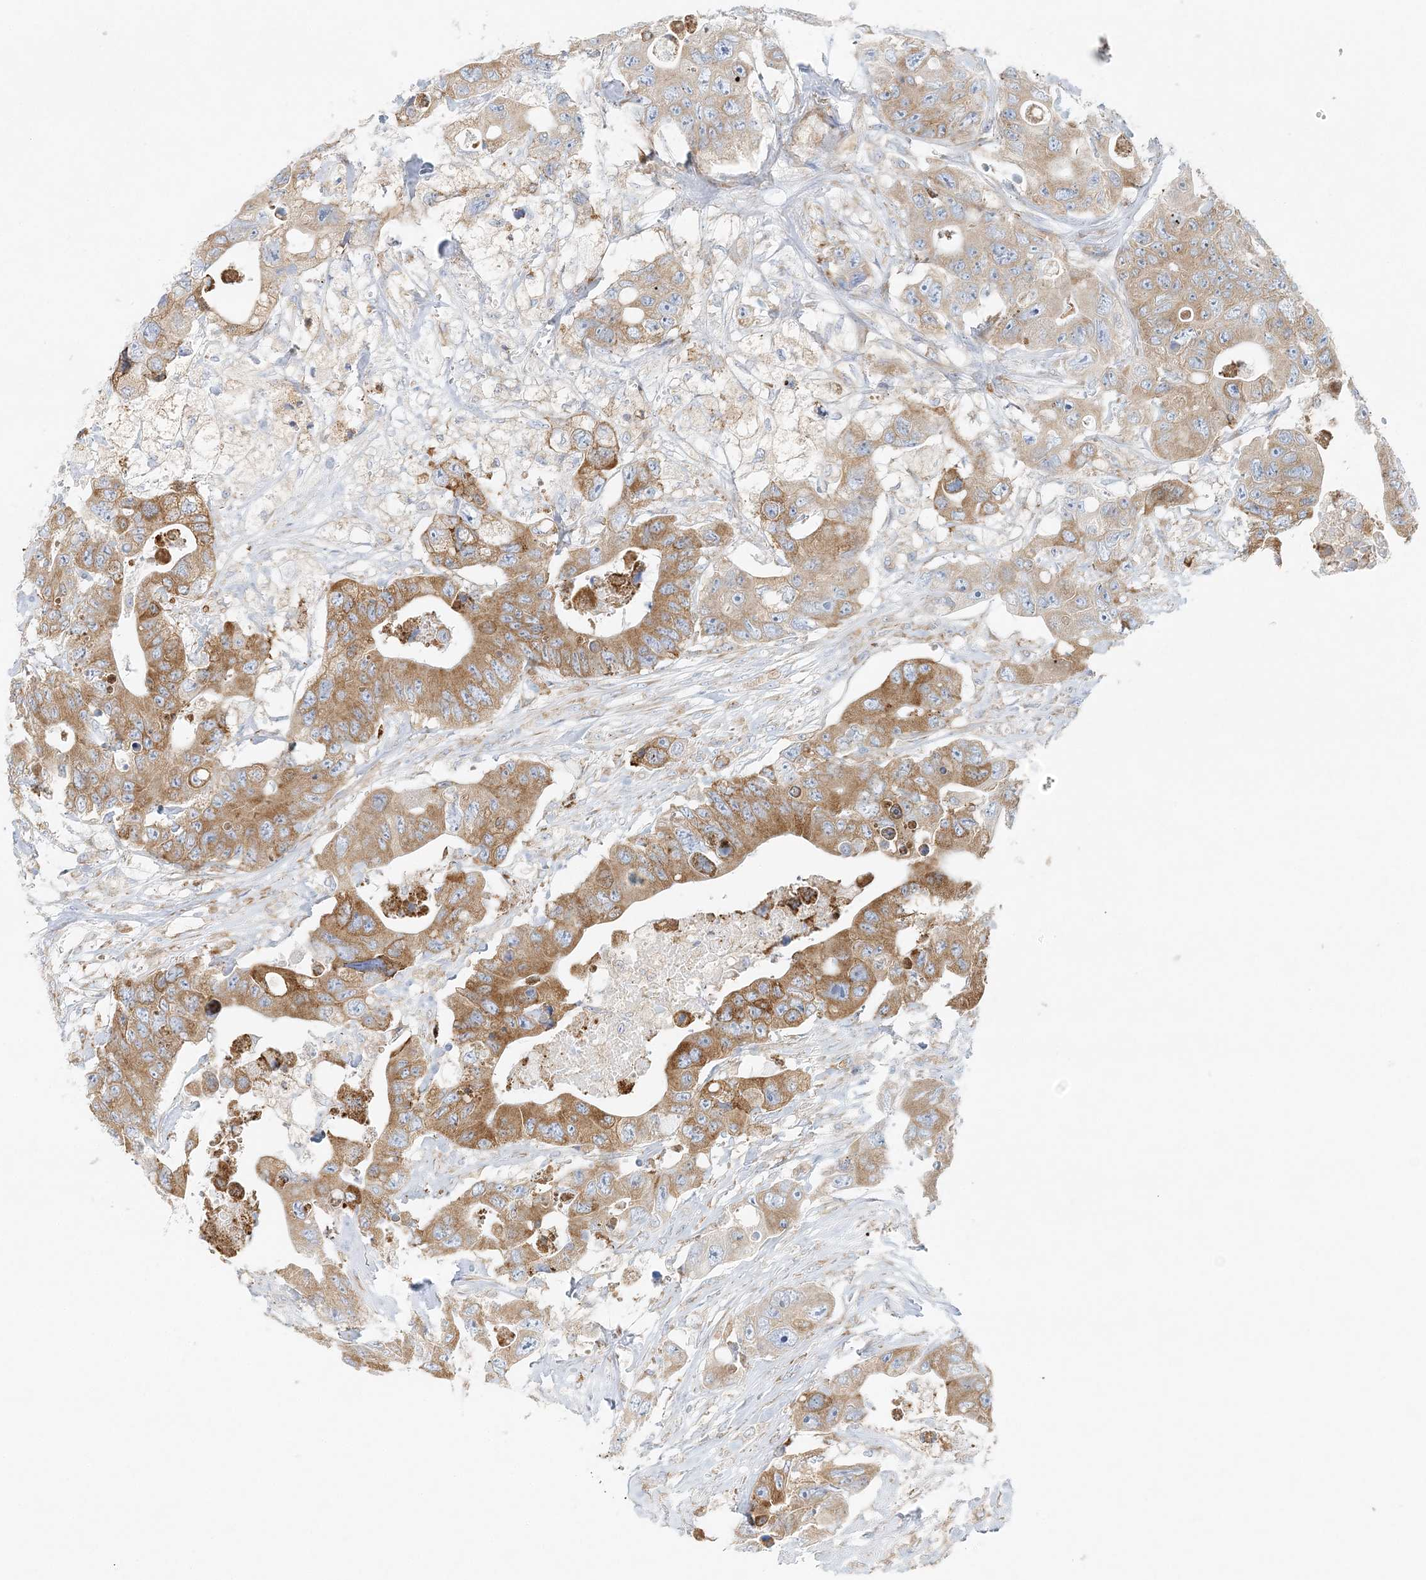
{"staining": {"intensity": "moderate", "quantity": ">75%", "location": "cytoplasmic/membranous"}, "tissue": "colorectal cancer", "cell_type": "Tumor cells", "image_type": "cancer", "snomed": [{"axis": "morphology", "description": "Adenocarcinoma, NOS"}, {"axis": "topography", "description": "Colon"}], "caption": "The micrograph reveals immunohistochemical staining of colorectal cancer (adenocarcinoma). There is moderate cytoplasmic/membranous expression is seen in approximately >75% of tumor cells.", "gene": "STK11IP", "patient": {"sex": "female", "age": 46}}